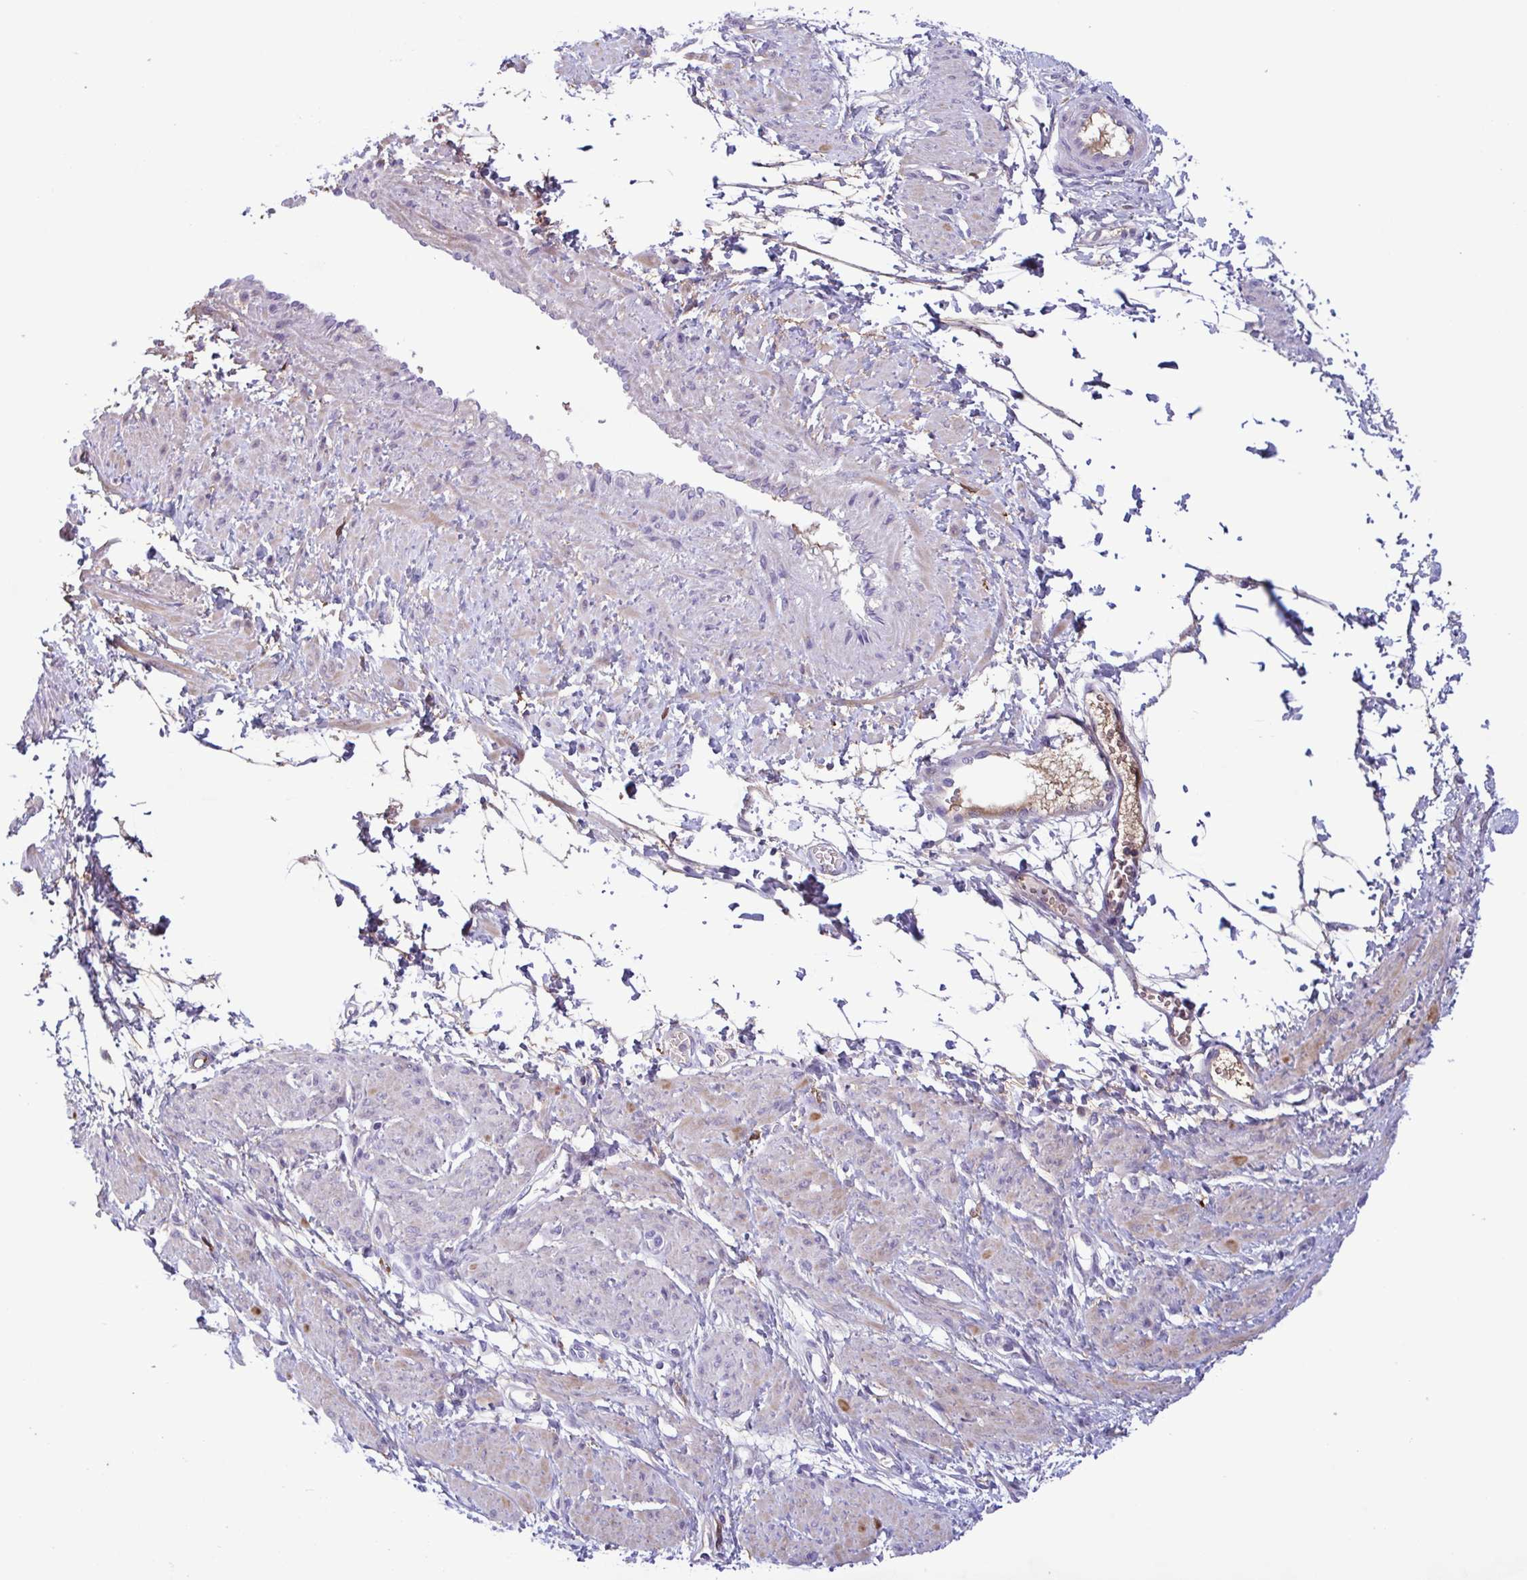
{"staining": {"intensity": "weak", "quantity": "25%-75%", "location": "cytoplasmic/membranous"}, "tissue": "smooth muscle", "cell_type": "Smooth muscle cells", "image_type": "normal", "snomed": [{"axis": "morphology", "description": "Normal tissue, NOS"}, {"axis": "topography", "description": "Smooth muscle"}, {"axis": "topography", "description": "Uterus"}], "caption": "Smooth muscle stained with a brown dye displays weak cytoplasmic/membranous positive staining in about 25%-75% of smooth muscle cells.", "gene": "F13B", "patient": {"sex": "female", "age": 39}}